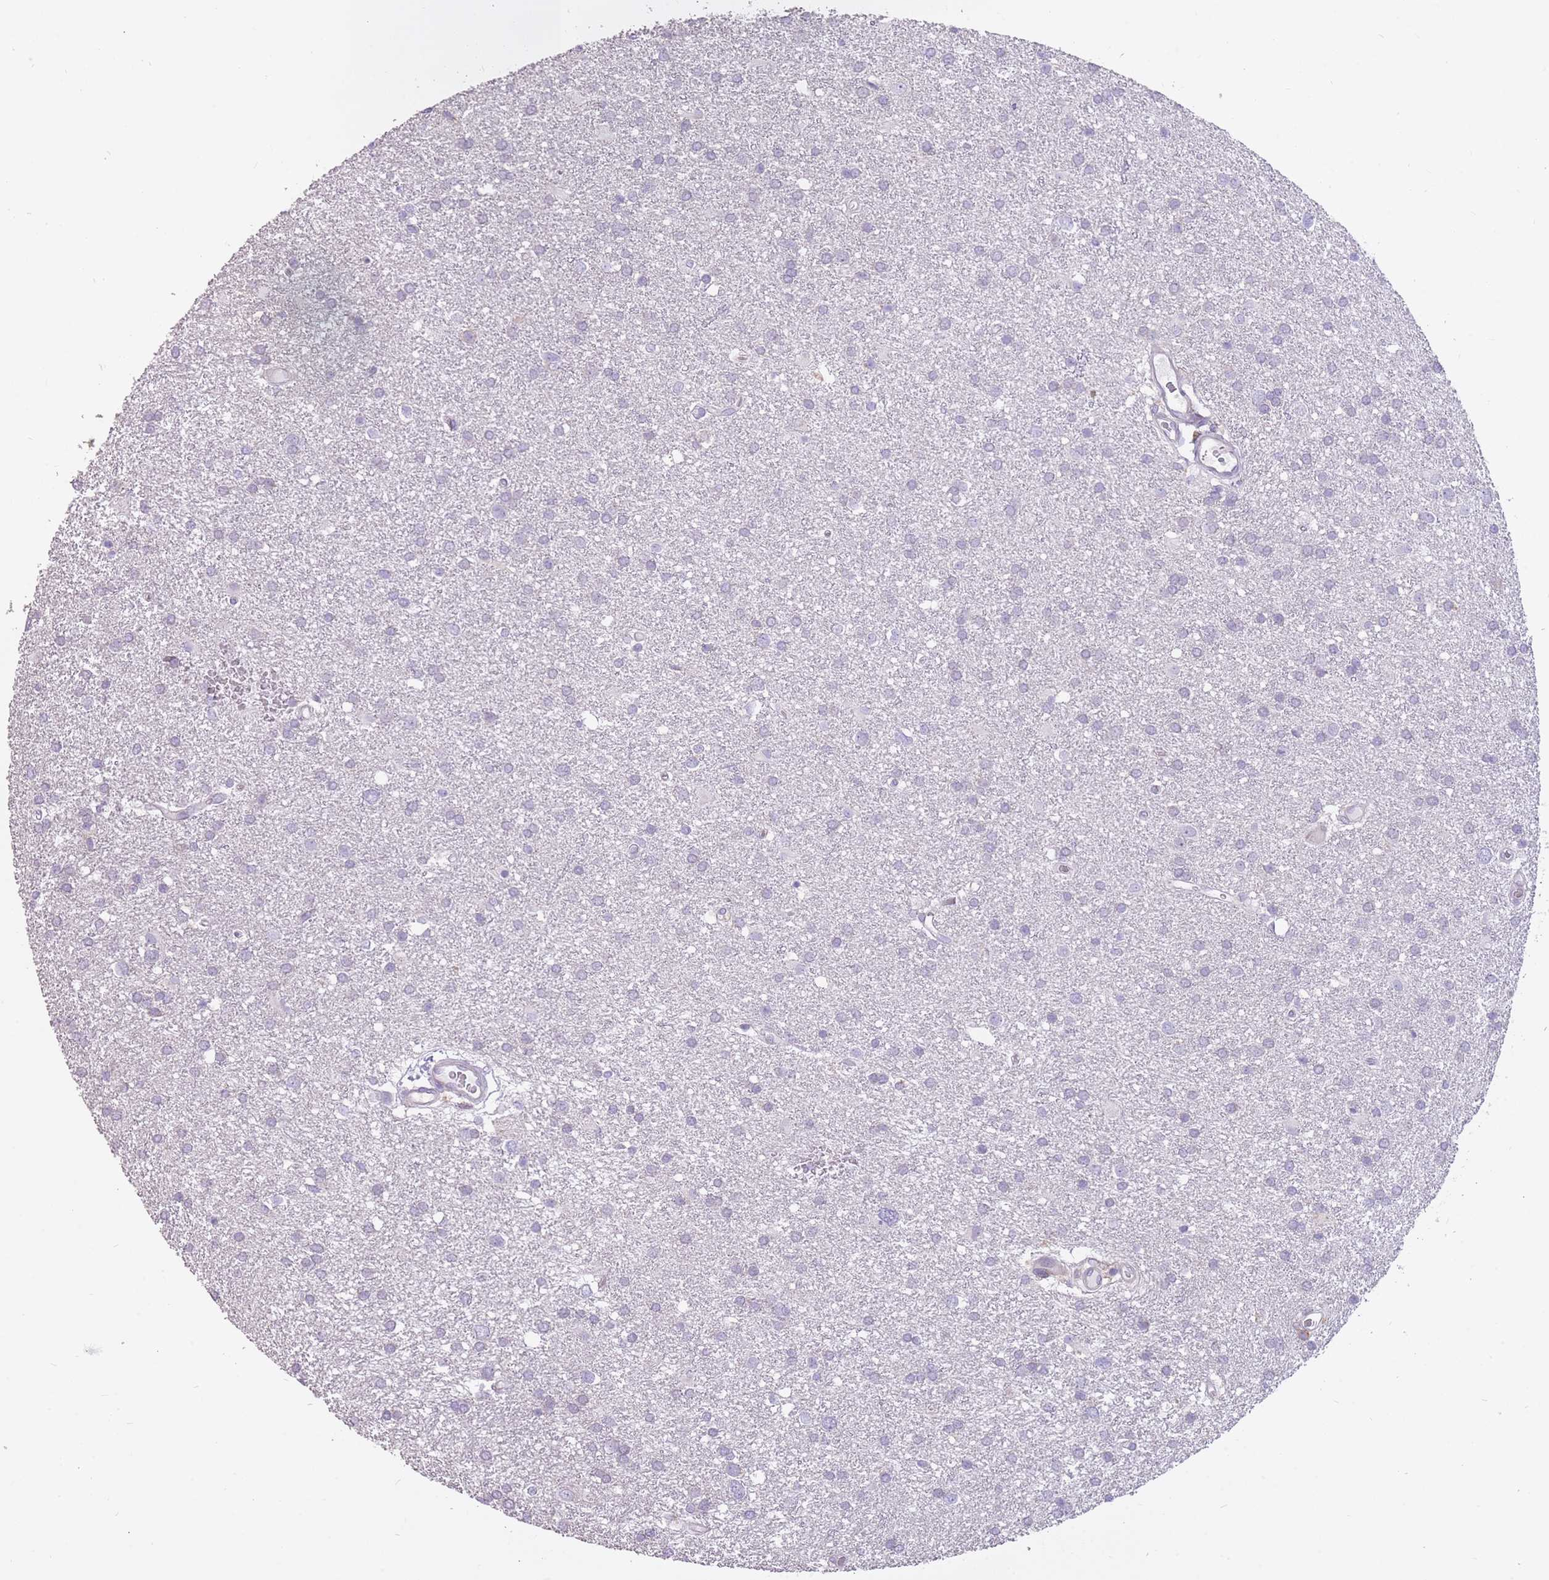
{"staining": {"intensity": "negative", "quantity": "none", "location": "none"}, "tissue": "glioma", "cell_type": "Tumor cells", "image_type": "cancer", "snomed": [{"axis": "morphology", "description": "Glioma, malignant, Low grade"}, {"axis": "topography", "description": "Brain"}], "caption": "DAB immunohistochemical staining of human glioma reveals no significant expression in tumor cells.", "gene": "TRAPPC5", "patient": {"sex": "female", "age": 32}}